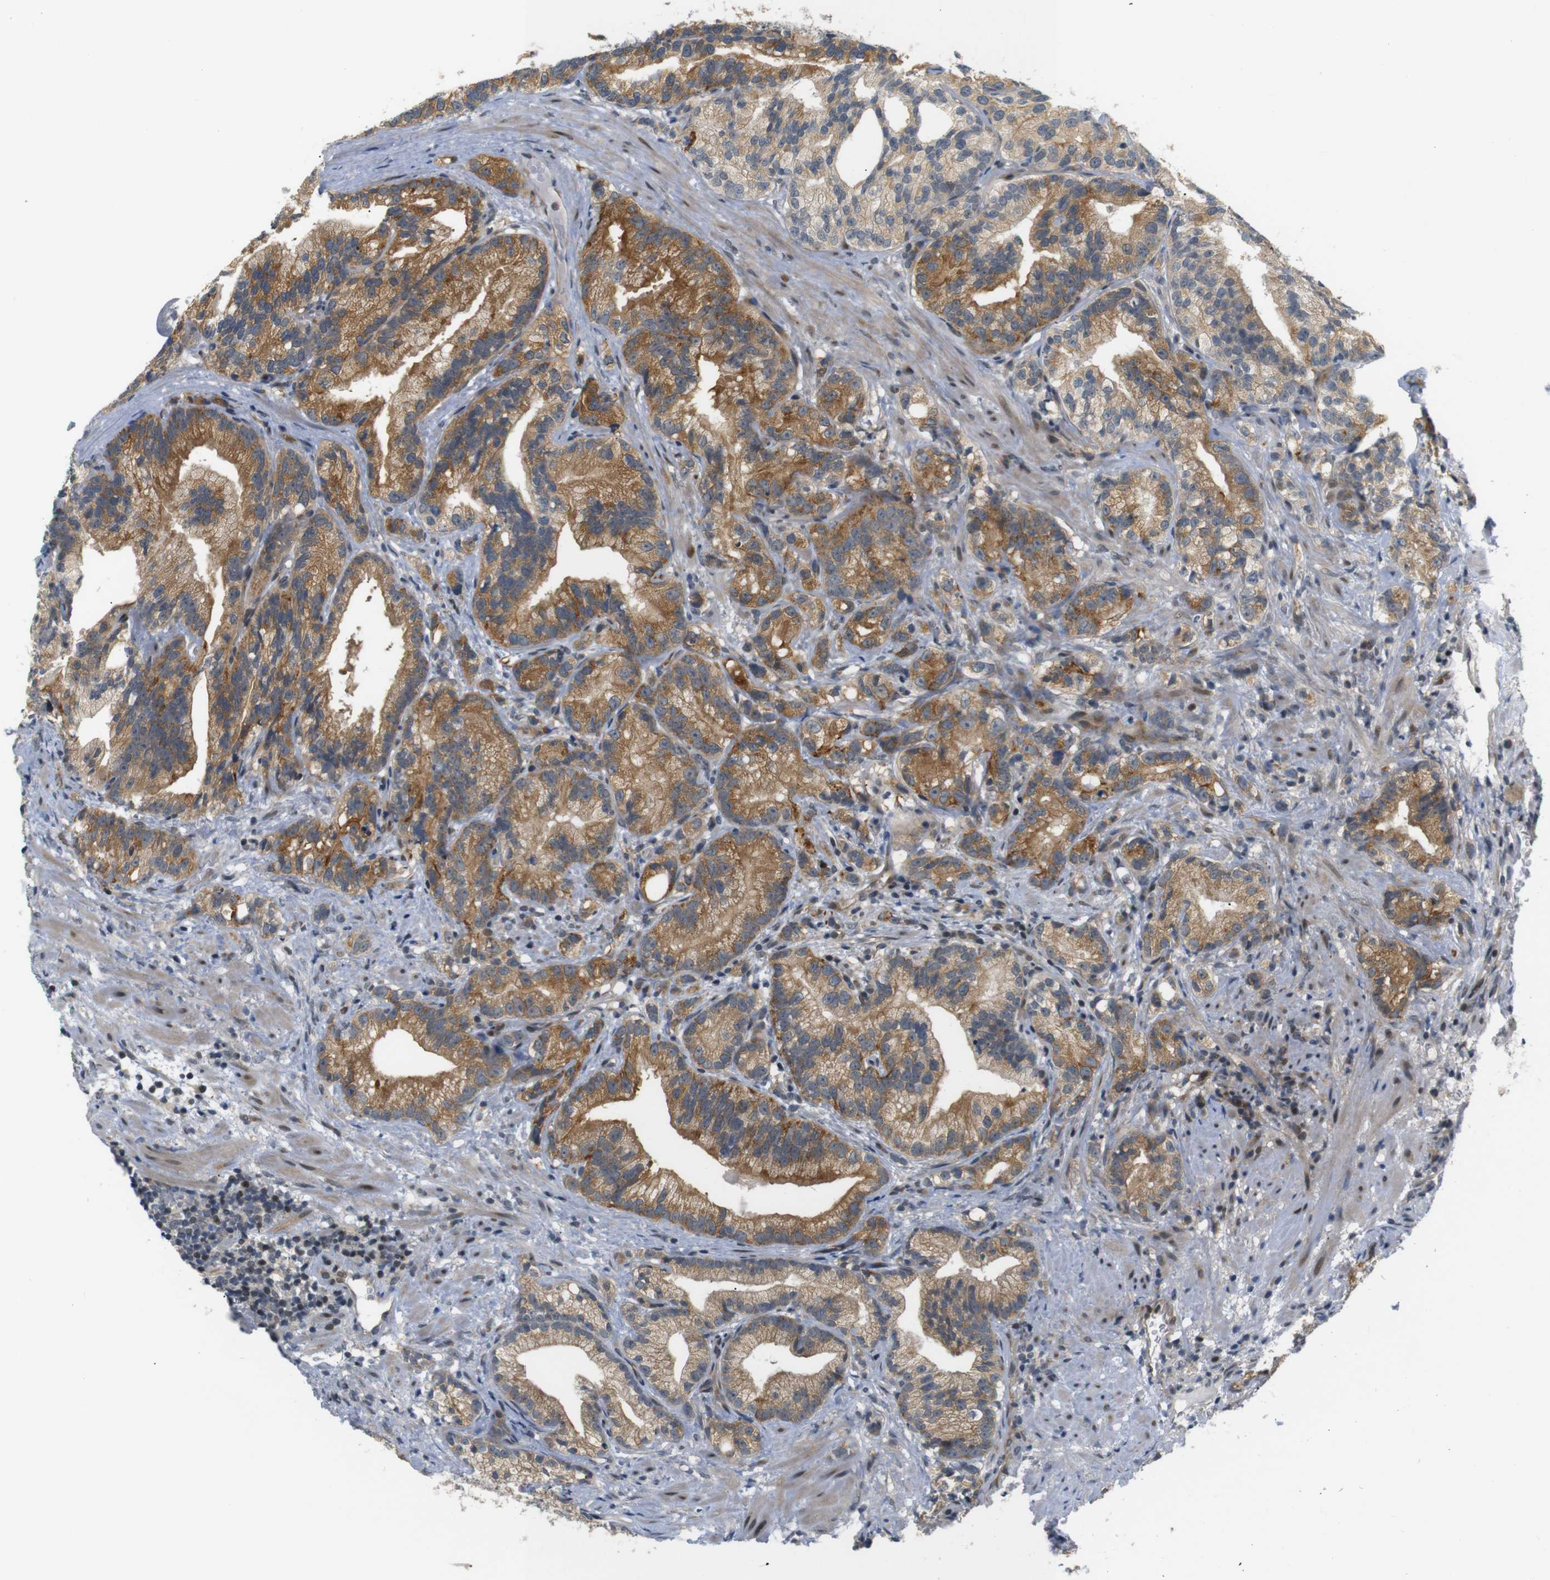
{"staining": {"intensity": "moderate", "quantity": ">75%", "location": "cytoplasmic/membranous"}, "tissue": "prostate cancer", "cell_type": "Tumor cells", "image_type": "cancer", "snomed": [{"axis": "morphology", "description": "Adenocarcinoma, Low grade"}, {"axis": "topography", "description": "Prostate"}], "caption": "Immunohistochemical staining of prostate cancer exhibits medium levels of moderate cytoplasmic/membranous protein expression in approximately >75% of tumor cells.", "gene": "SYDE1", "patient": {"sex": "male", "age": 89}}